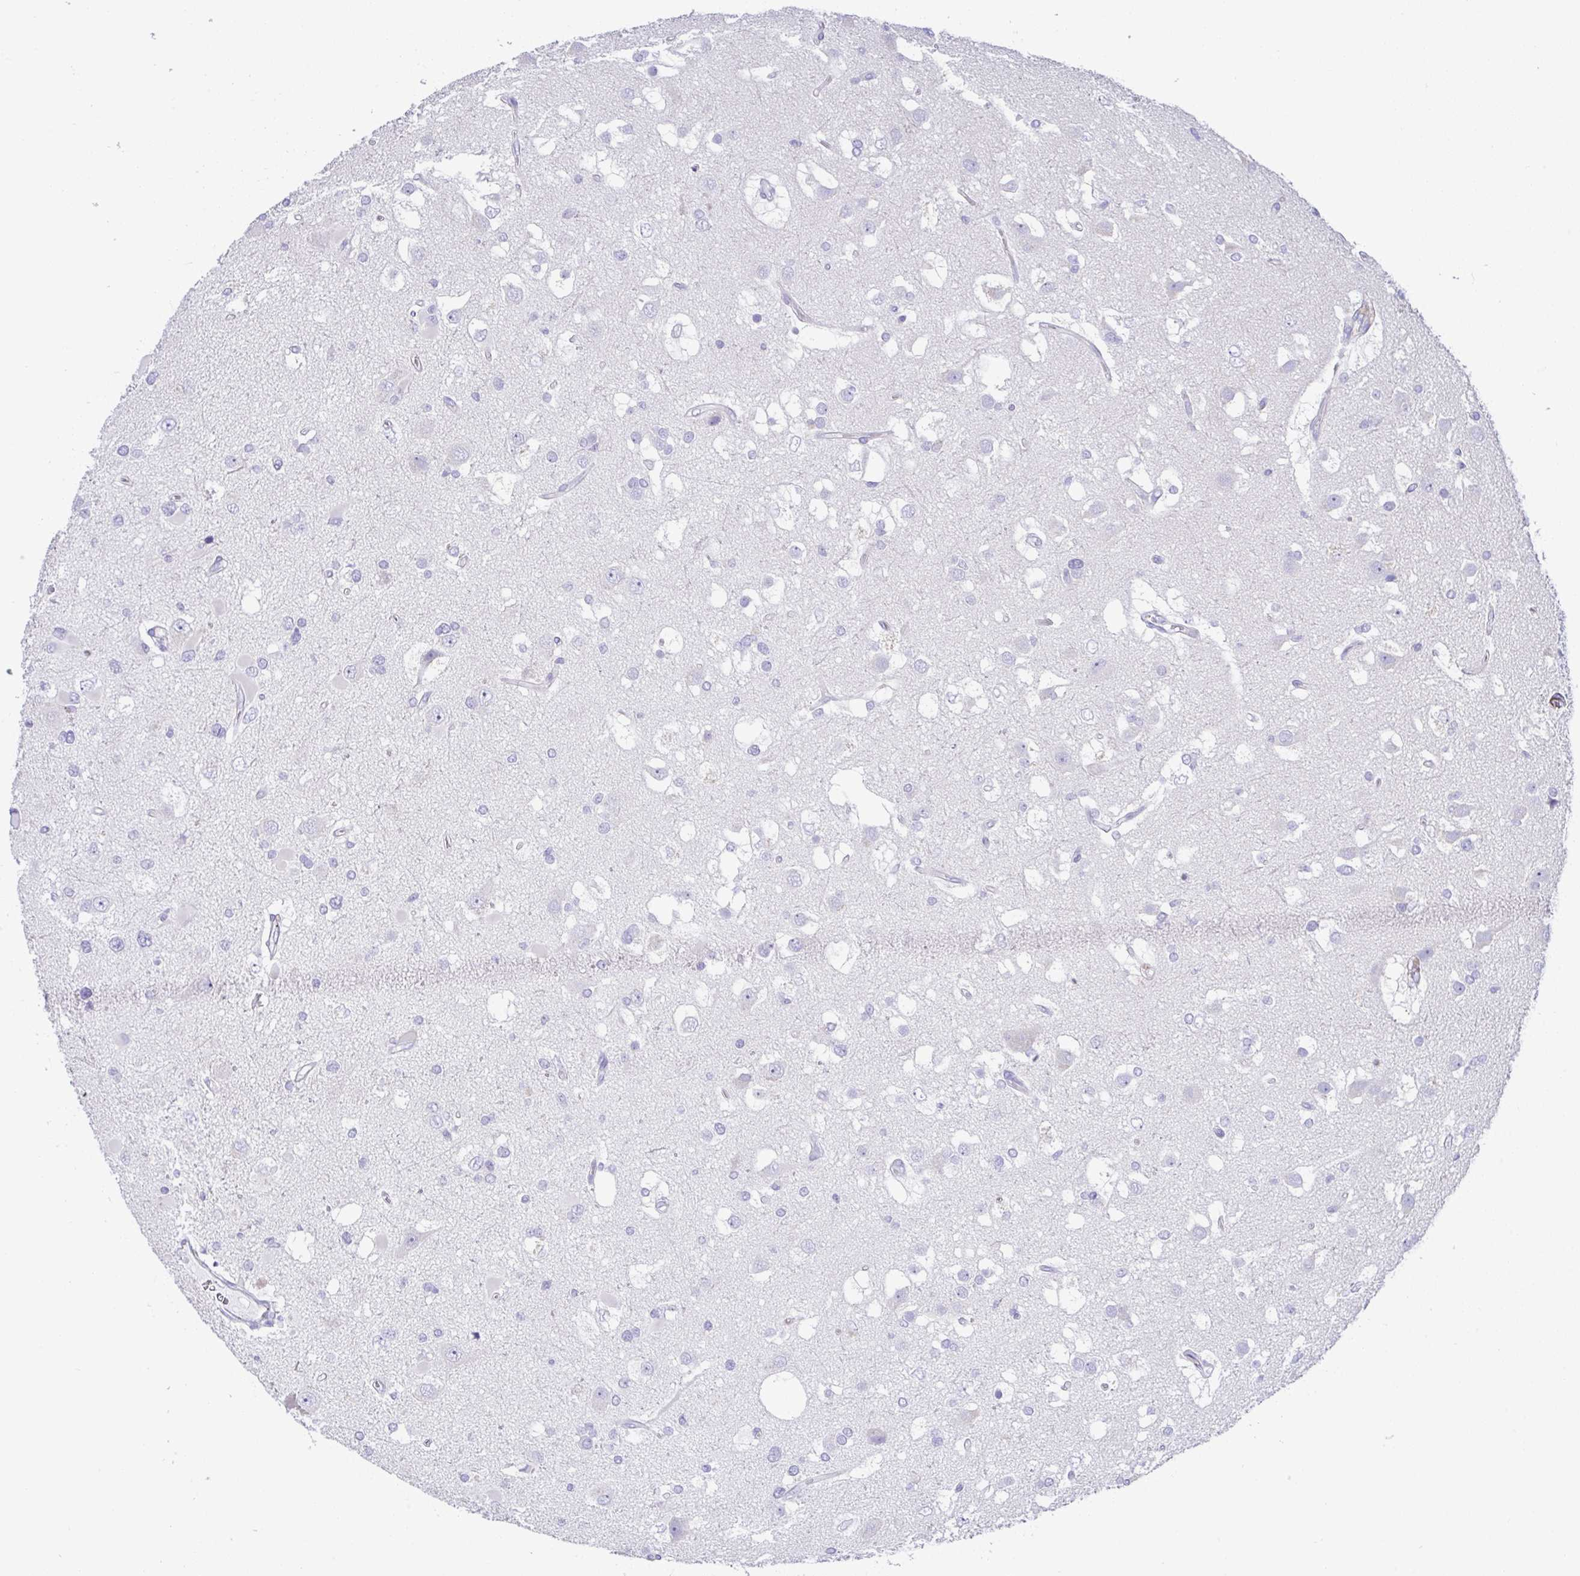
{"staining": {"intensity": "negative", "quantity": "none", "location": "none"}, "tissue": "glioma", "cell_type": "Tumor cells", "image_type": "cancer", "snomed": [{"axis": "morphology", "description": "Glioma, malignant, High grade"}, {"axis": "topography", "description": "Brain"}], "caption": "This is a photomicrograph of immunohistochemistry (IHC) staining of glioma, which shows no positivity in tumor cells. The staining was performed using DAB to visualize the protein expression in brown, while the nuclei were stained in blue with hematoxylin (Magnification: 20x).", "gene": "MED11", "patient": {"sex": "male", "age": 53}}